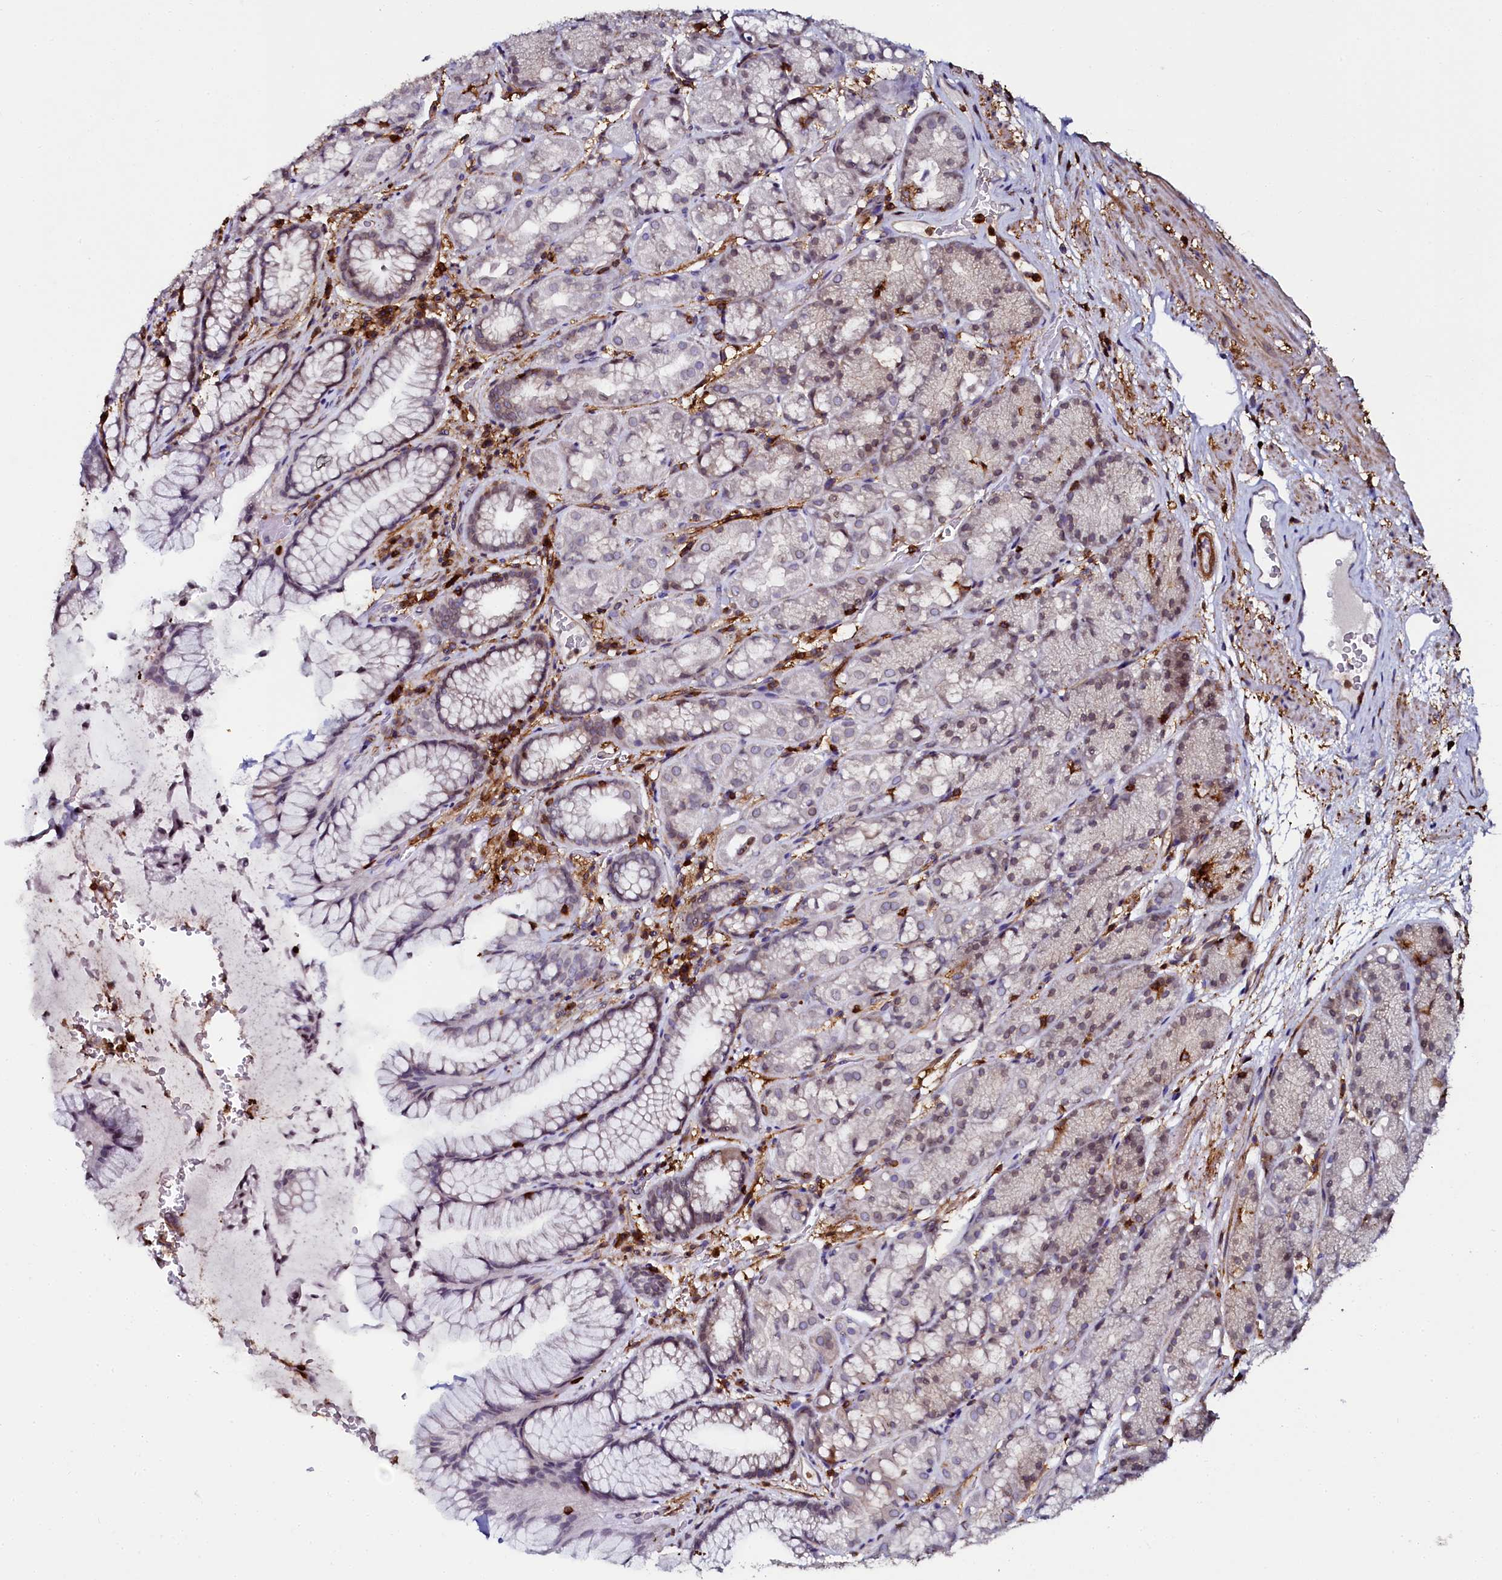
{"staining": {"intensity": "weak", "quantity": "<25%", "location": "cytoplasmic/membranous,nuclear"}, "tissue": "stomach", "cell_type": "Glandular cells", "image_type": "normal", "snomed": [{"axis": "morphology", "description": "Normal tissue, NOS"}, {"axis": "topography", "description": "Stomach"}], "caption": "IHC histopathology image of unremarkable human stomach stained for a protein (brown), which displays no staining in glandular cells. (Brightfield microscopy of DAB (3,3'-diaminobenzidine) immunohistochemistry (IHC) at high magnification).", "gene": "AAAS", "patient": {"sex": "male", "age": 63}}